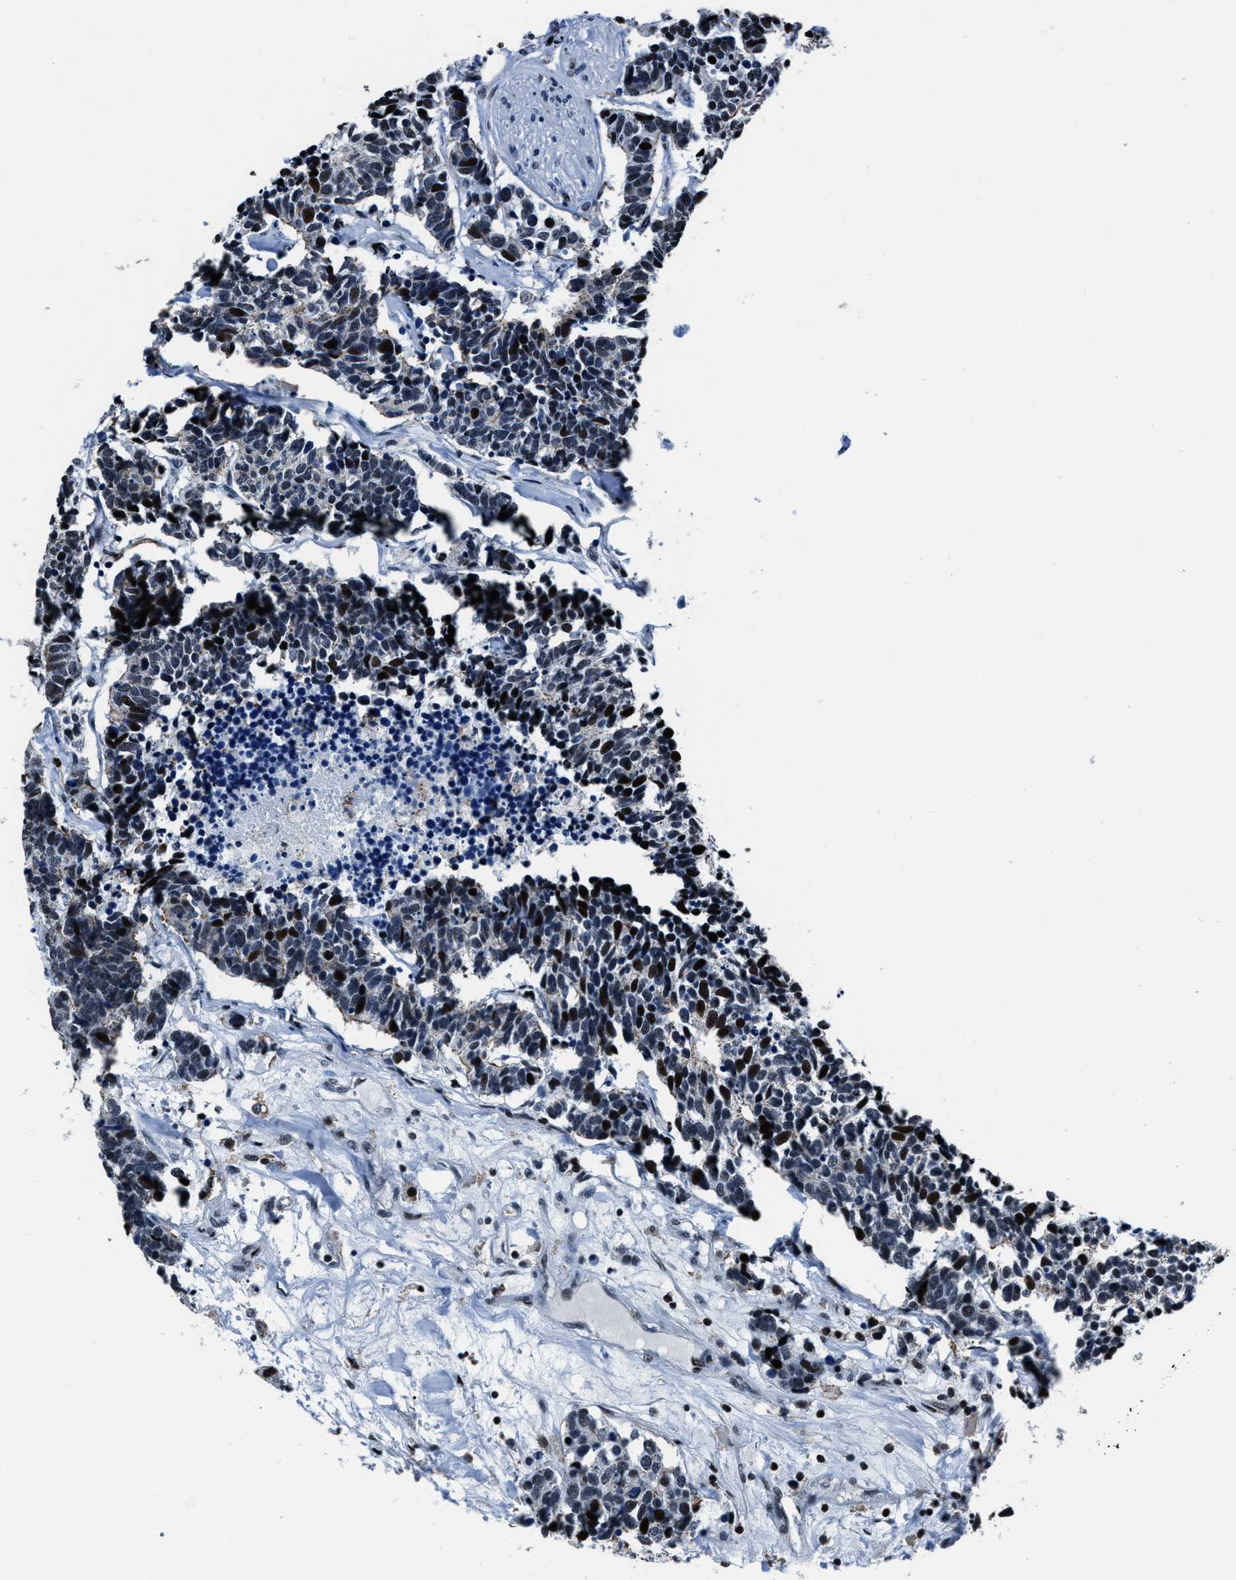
{"staining": {"intensity": "strong", "quantity": "<25%", "location": "nuclear"}, "tissue": "carcinoid", "cell_type": "Tumor cells", "image_type": "cancer", "snomed": [{"axis": "morphology", "description": "Carcinoma, NOS"}, {"axis": "morphology", "description": "Carcinoid, malignant, NOS"}, {"axis": "topography", "description": "Urinary bladder"}], "caption": "Human carcinoid stained with a brown dye displays strong nuclear positive expression in approximately <25% of tumor cells.", "gene": "PPIE", "patient": {"sex": "male", "age": 57}}